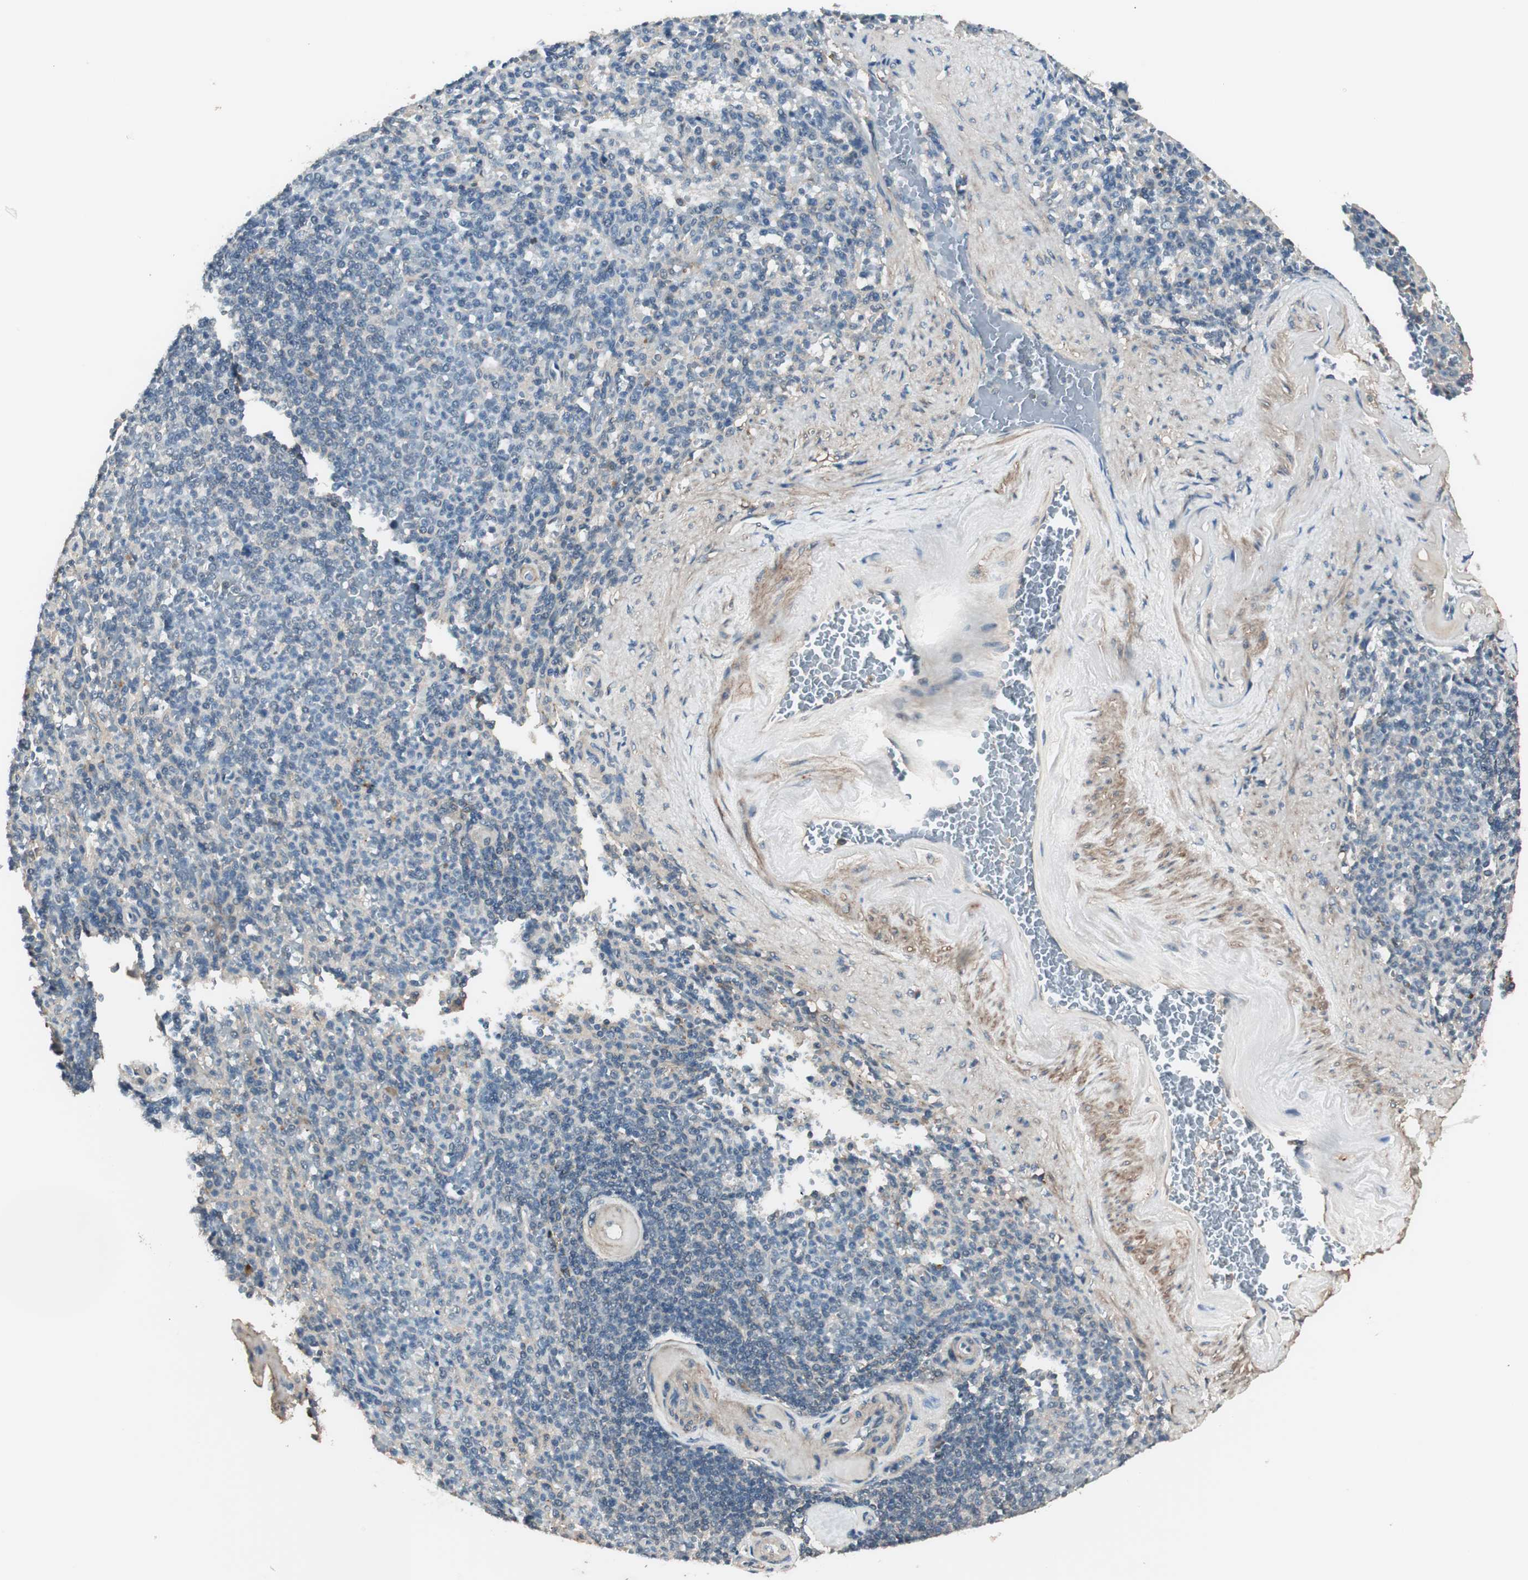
{"staining": {"intensity": "weak", "quantity": "25%-75%", "location": "cytoplasmic/membranous"}, "tissue": "spleen", "cell_type": "Cells in red pulp", "image_type": "normal", "snomed": [{"axis": "morphology", "description": "Normal tissue, NOS"}, {"axis": "topography", "description": "Spleen"}], "caption": "IHC (DAB) staining of normal human spleen displays weak cytoplasmic/membranous protein expression in about 25%-75% of cells in red pulp. (Stains: DAB in brown, nuclei in blue, Microscopy: brightfield microscopy at high magnification).", "gene": "NFRKB", "patient": {"sex": "female", "age": 74}}